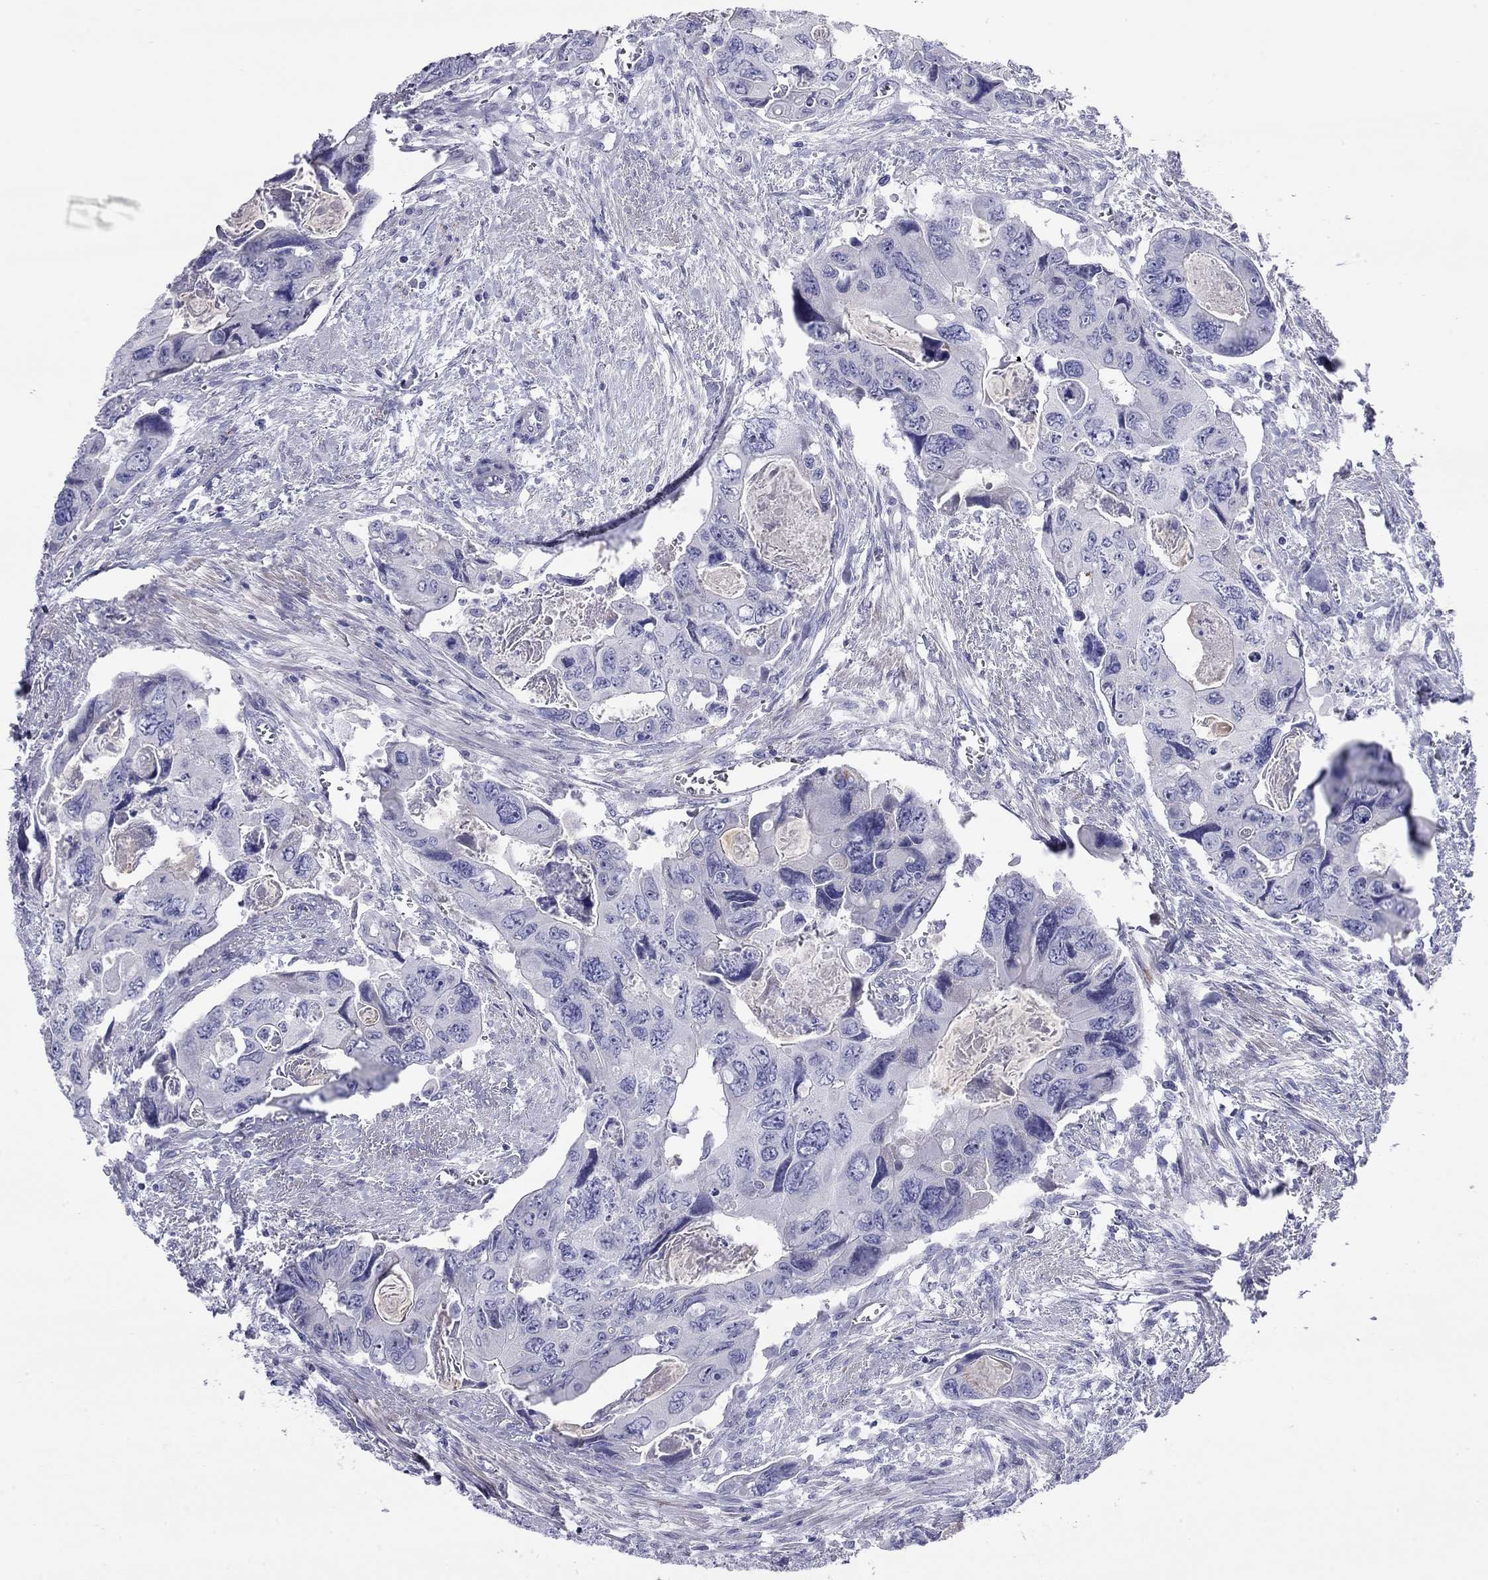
{"staining": {"intensity": "negative", "quantity": "none", "location": "none"}, "tissue": "colorectal cancer", "cell_type": "Tumor cells", "image_type": "cancer", "snomed": [{"axis": "morphology", "description": "Adenocarcinoma, NOS"}, {"axis": "topography", "description": "Rectum"}], "caption": "Protein analysis of colorectal adenocarcinoma displays no significant expression in tumor cells.", "gene": "CMYA5", "patient": {"sex": "male", "age": 62}}